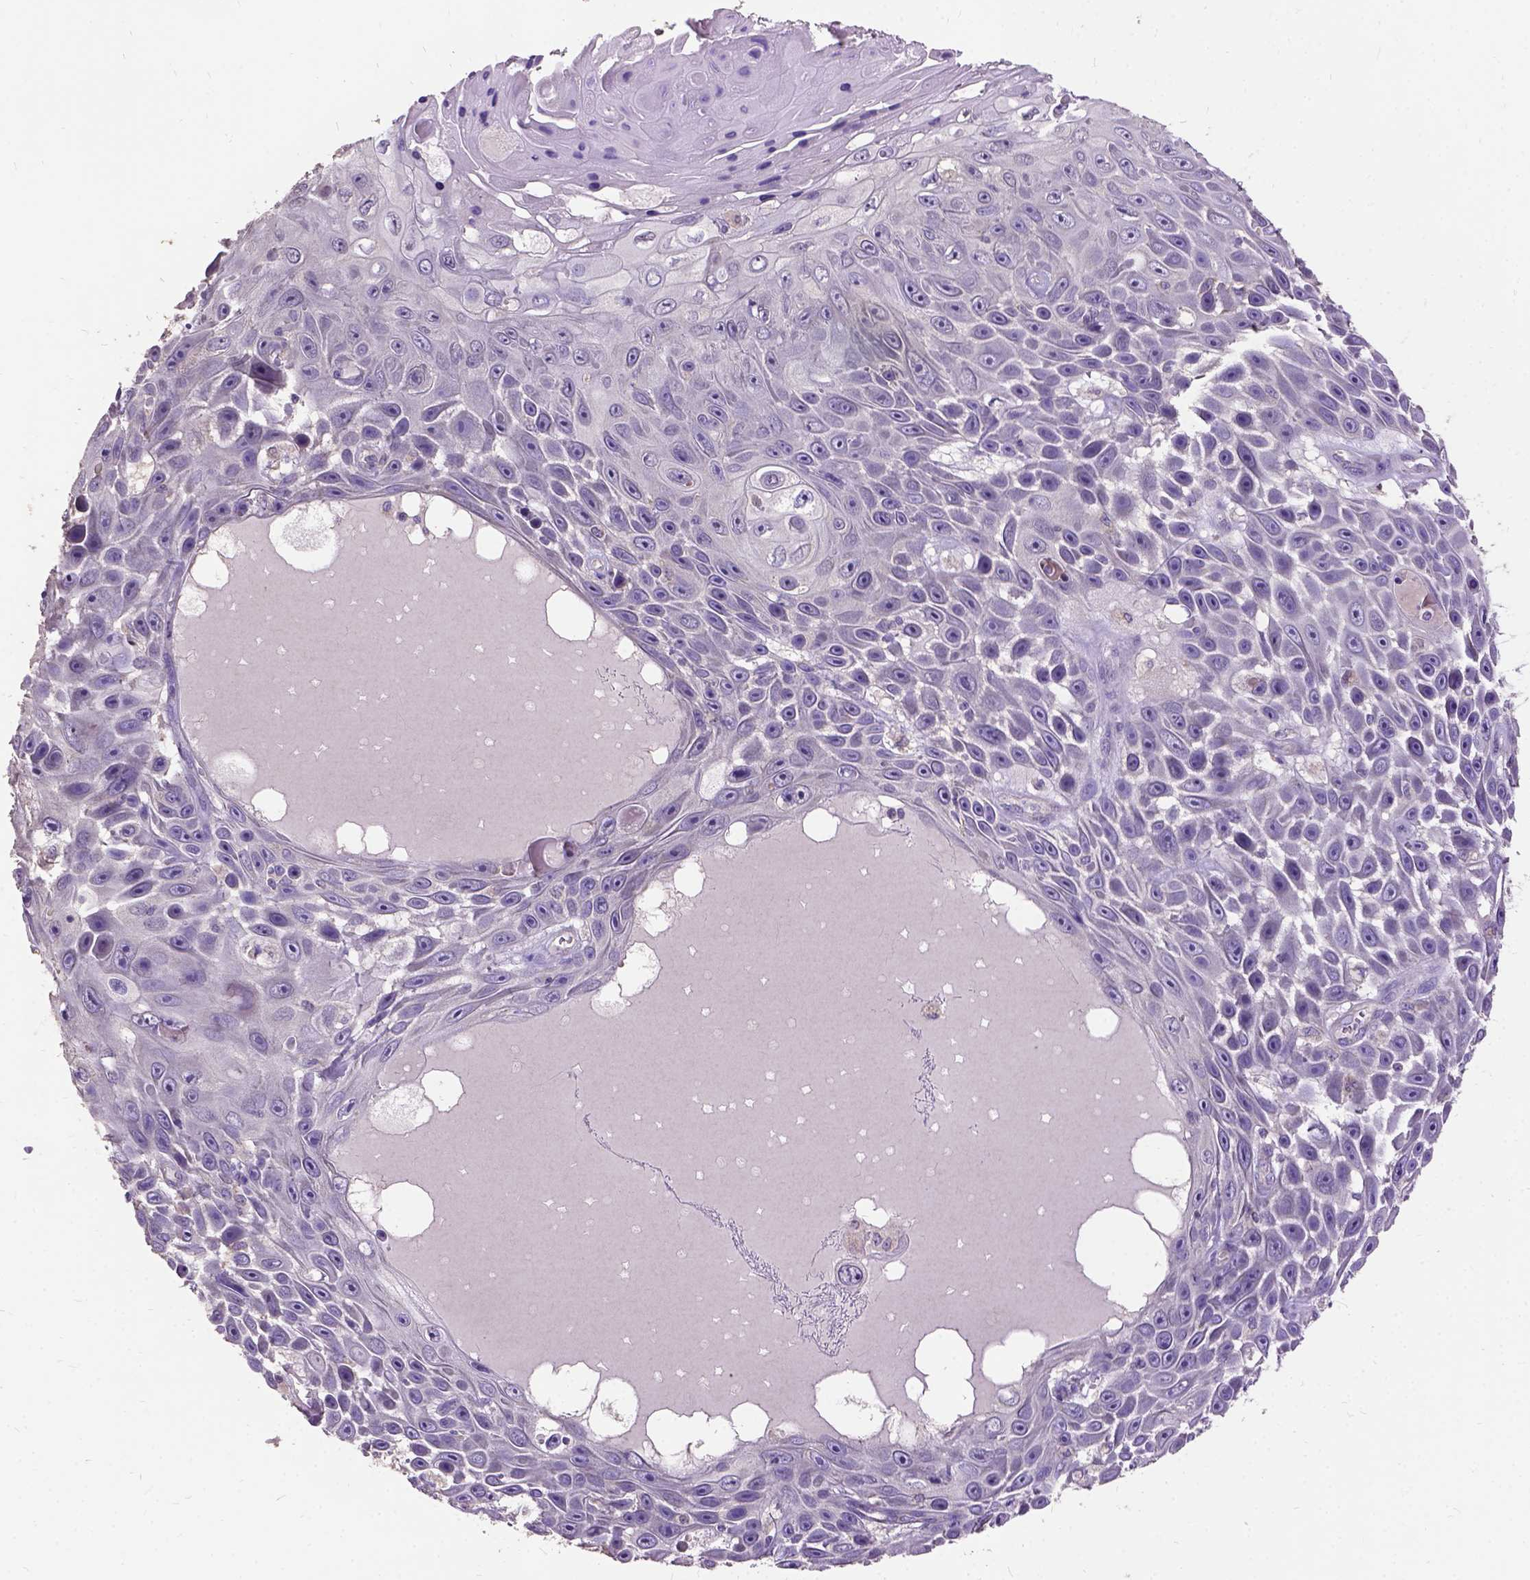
{"staining": {"intensity": "negative", "quantity": "none", "location": "none"}, "tissue": "skin cancer", "cell_type": "Tumor cells", "image_type": "cancer", "snomed": [{"axis": "morphology", "description": "Squamous cell carcinoma, NOS"}, {"axis": "topography", "description": "Skin"}], "caption": "Immunohistochemistry of human squamous cell carcinoma (skin) exhibits no staining in tumor cells.", "gene": "DQX1", "patient": {"sex": "male", "age": 82}}